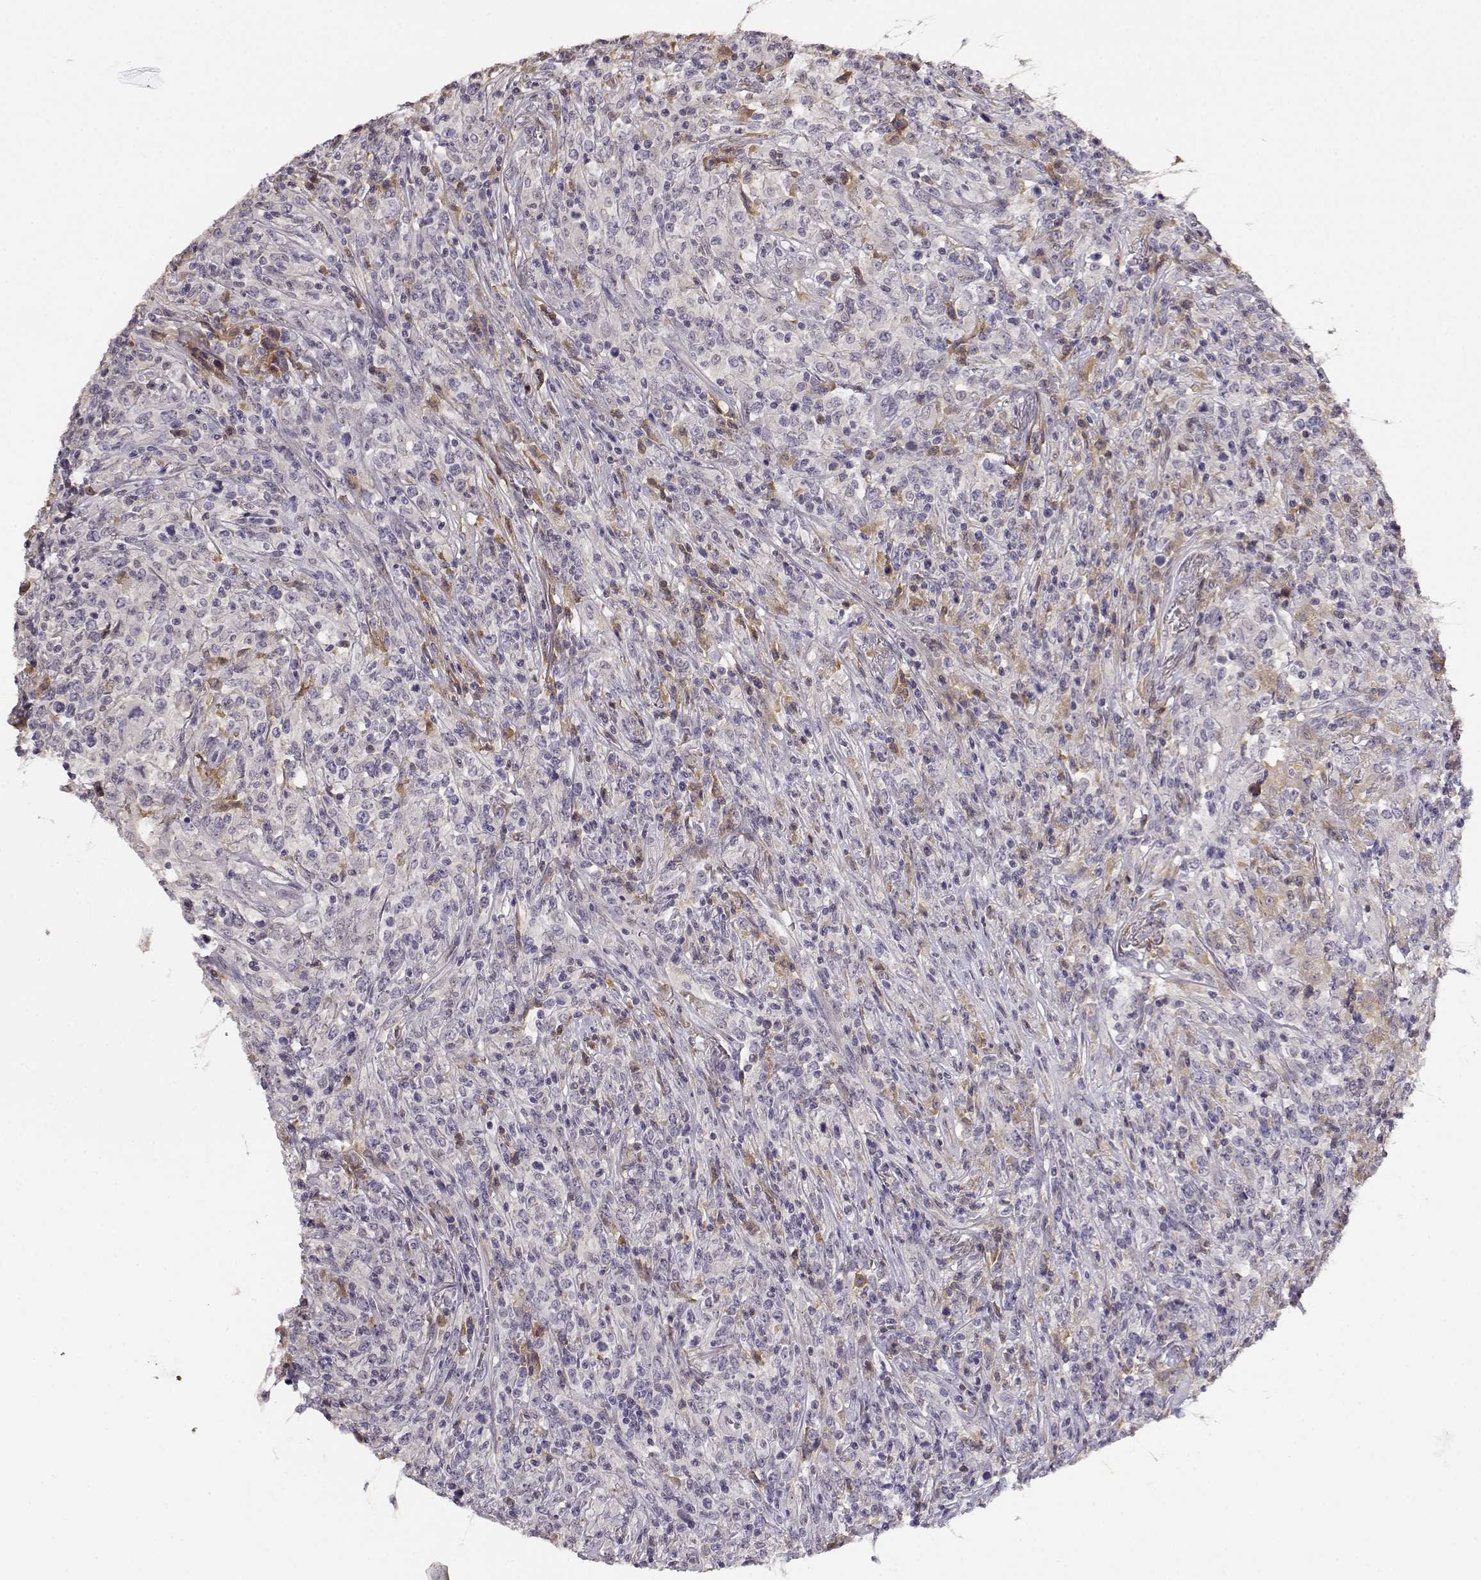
{"staining": {"intensity": "negative", "quantity": "none", "location": "none"}, "tissue": "lymphoma", "cell_type": "Tumor cells", "image_type": "cancer", "snomed": [{"axis": "morphology", "description": "Malignant lymphoma, non-Hodgkin's type, High grade"}, {"axis": "topography", "description": "Lung"}], "caption": "Tumor cells are negative for brown protein staining in high-grade malignant lymphoma, non-Hodgkin's type. (Brightfield microscopy of DAB (3,3'-diaminobenzidine) IHC at high magnification).", "gene": "TACR1", "patient": {"sex": "male", "age": 79}}